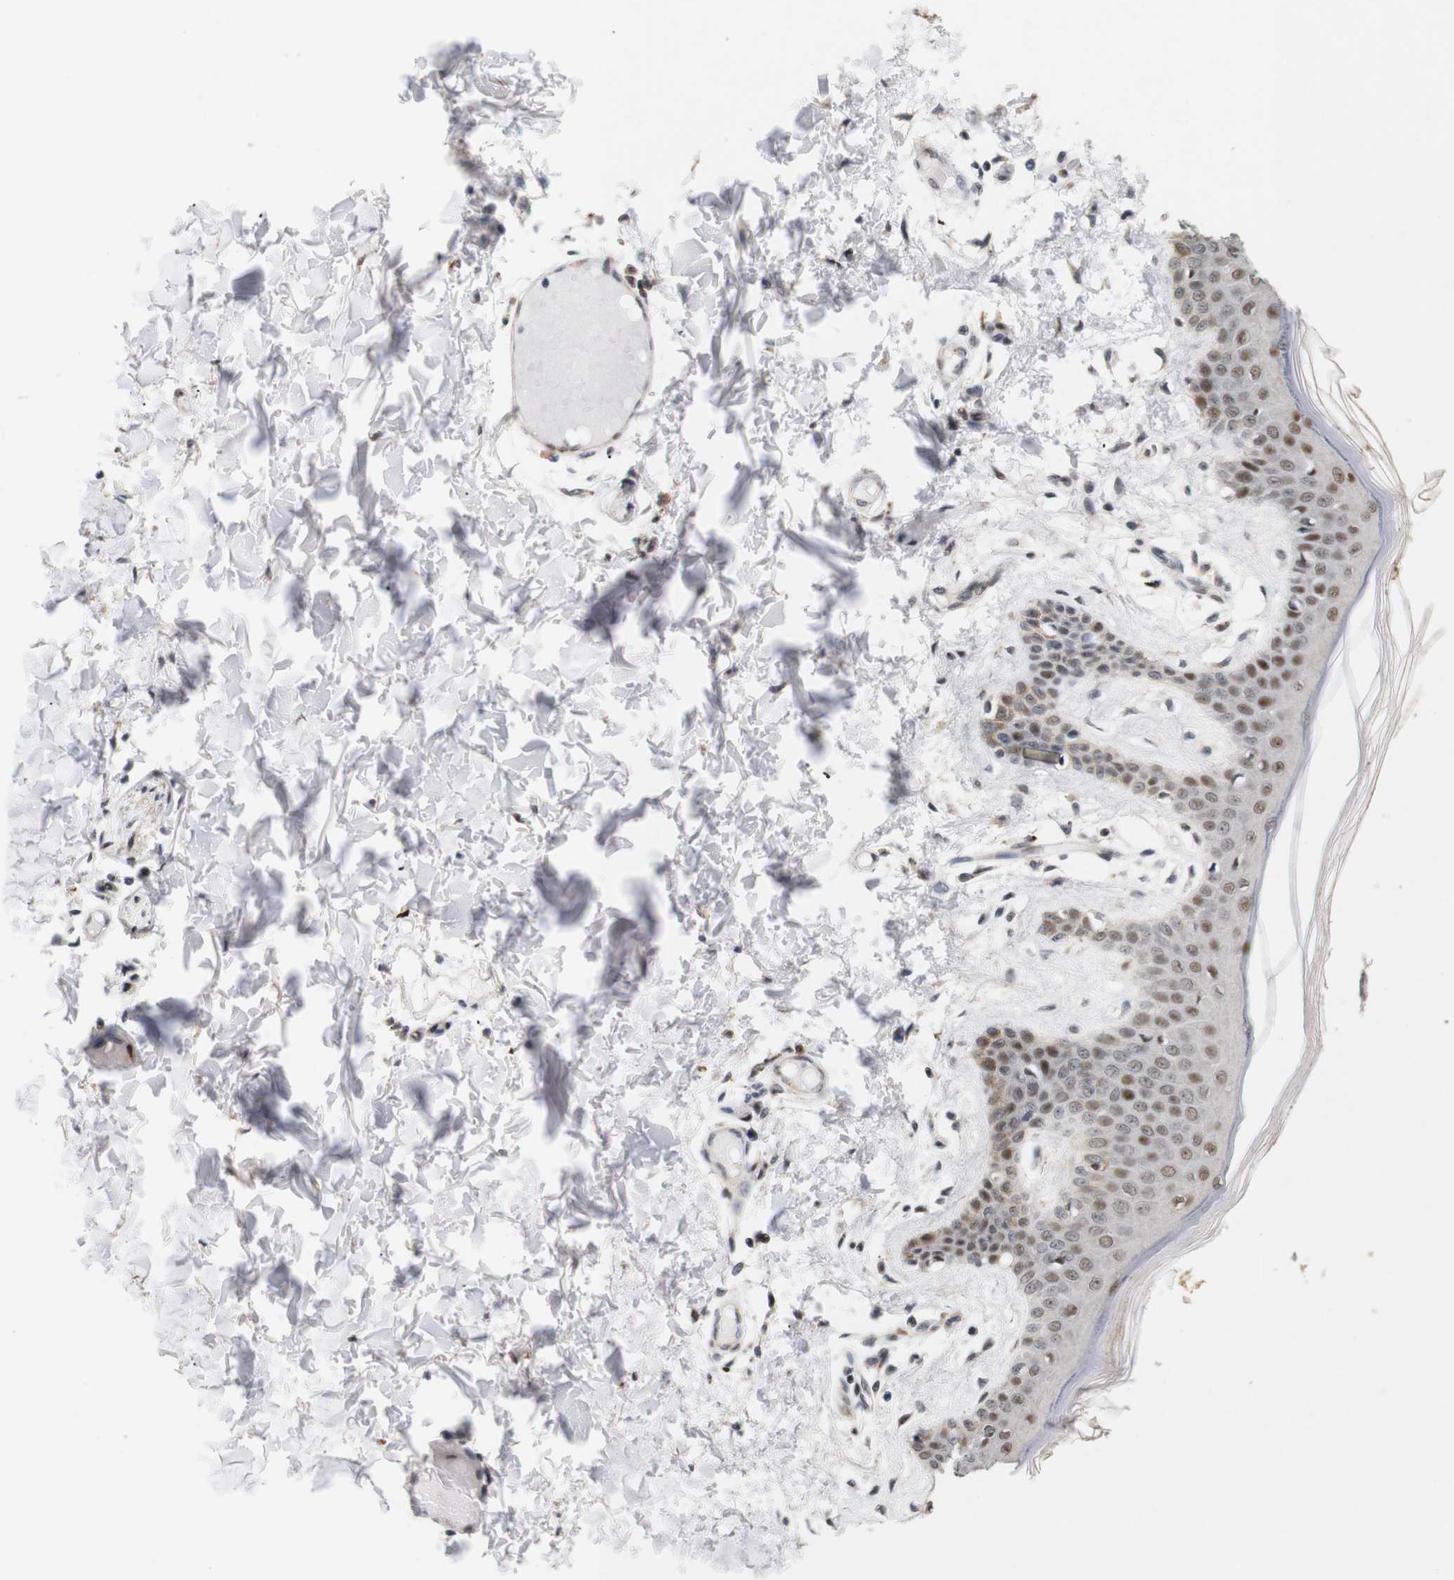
{"staining": {"intensity": "moderate", "quantity": ">75%", "location": "nuclear"}, "tissue": "skin", "cell_type": "Fibroblasts", "image_type": "normal", "snomed": [{"axis": "morphology", "description": "Normal tissue, NOS"}, {"axis": "topography", "description": "Skin"}], "caption": "This is a histology image of immunohistochemistry (IHC) staining of benign skin, which shows moderate positivity in the nuclear of fibroblasts.", "gene": "PYM1", "patient": {"sex": "male", "age": 53}}